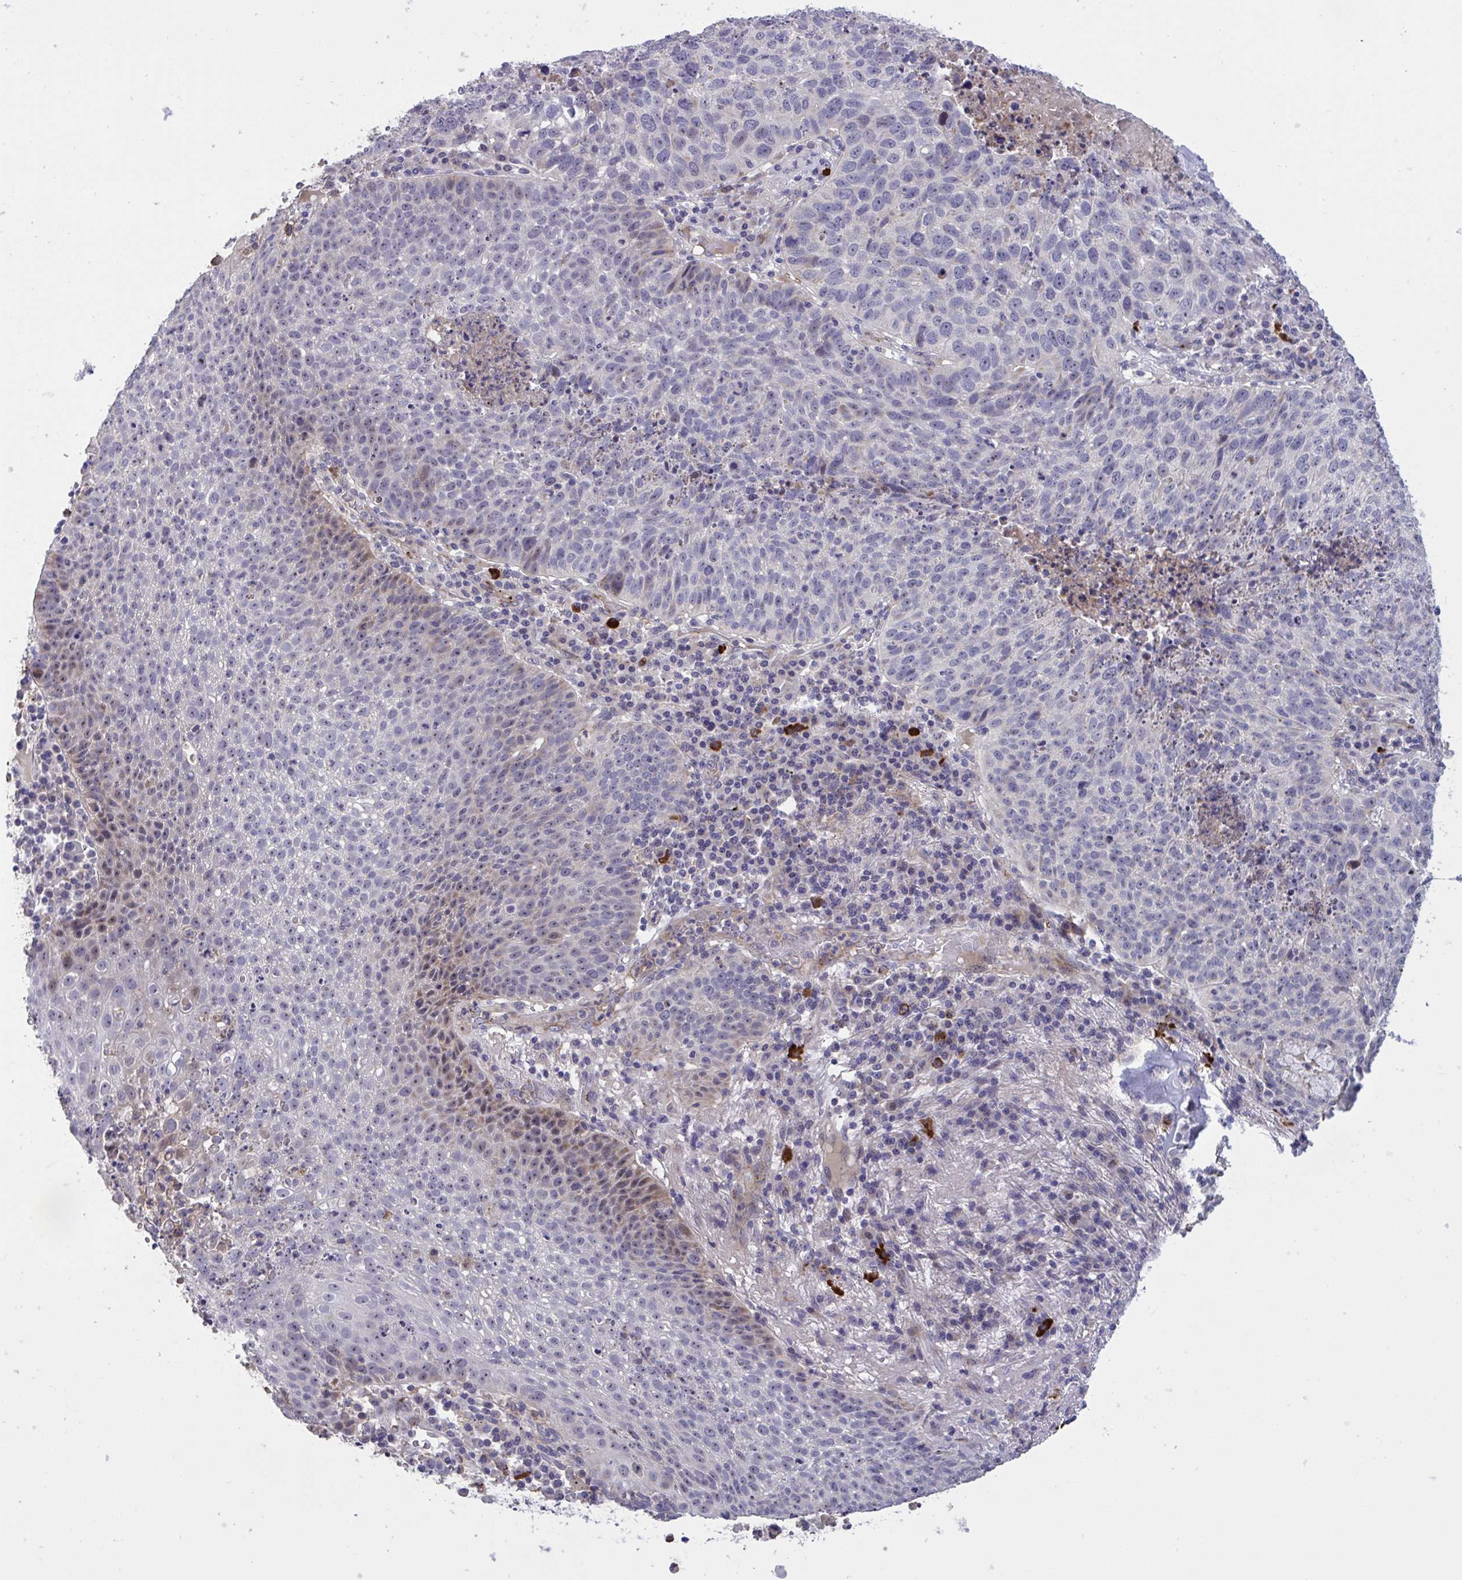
{"staining": {"intensity": "moderate", "quantity": "25%-75%", "location": "cytoplasmic/membranous,nuclear"}, "tissue": "lung cancer", "cell_type": "Tumor cells", "image_type": "cancer", "snomed": [{"axis": "morphology", "description": "Squamous cell carcinoma, NOS"}, {"axis": "topography", "description": "Lung"}], "caption": "DAB immunohistochemical staining of squamous cell carcinoma (lung) demonstrates moderate cytoplasmic/membranous and nuclear protein staining in approximately 25%-75% of tumor cells.", "gene": "CD101", "patient": {"sex": "male", "age": 63}}